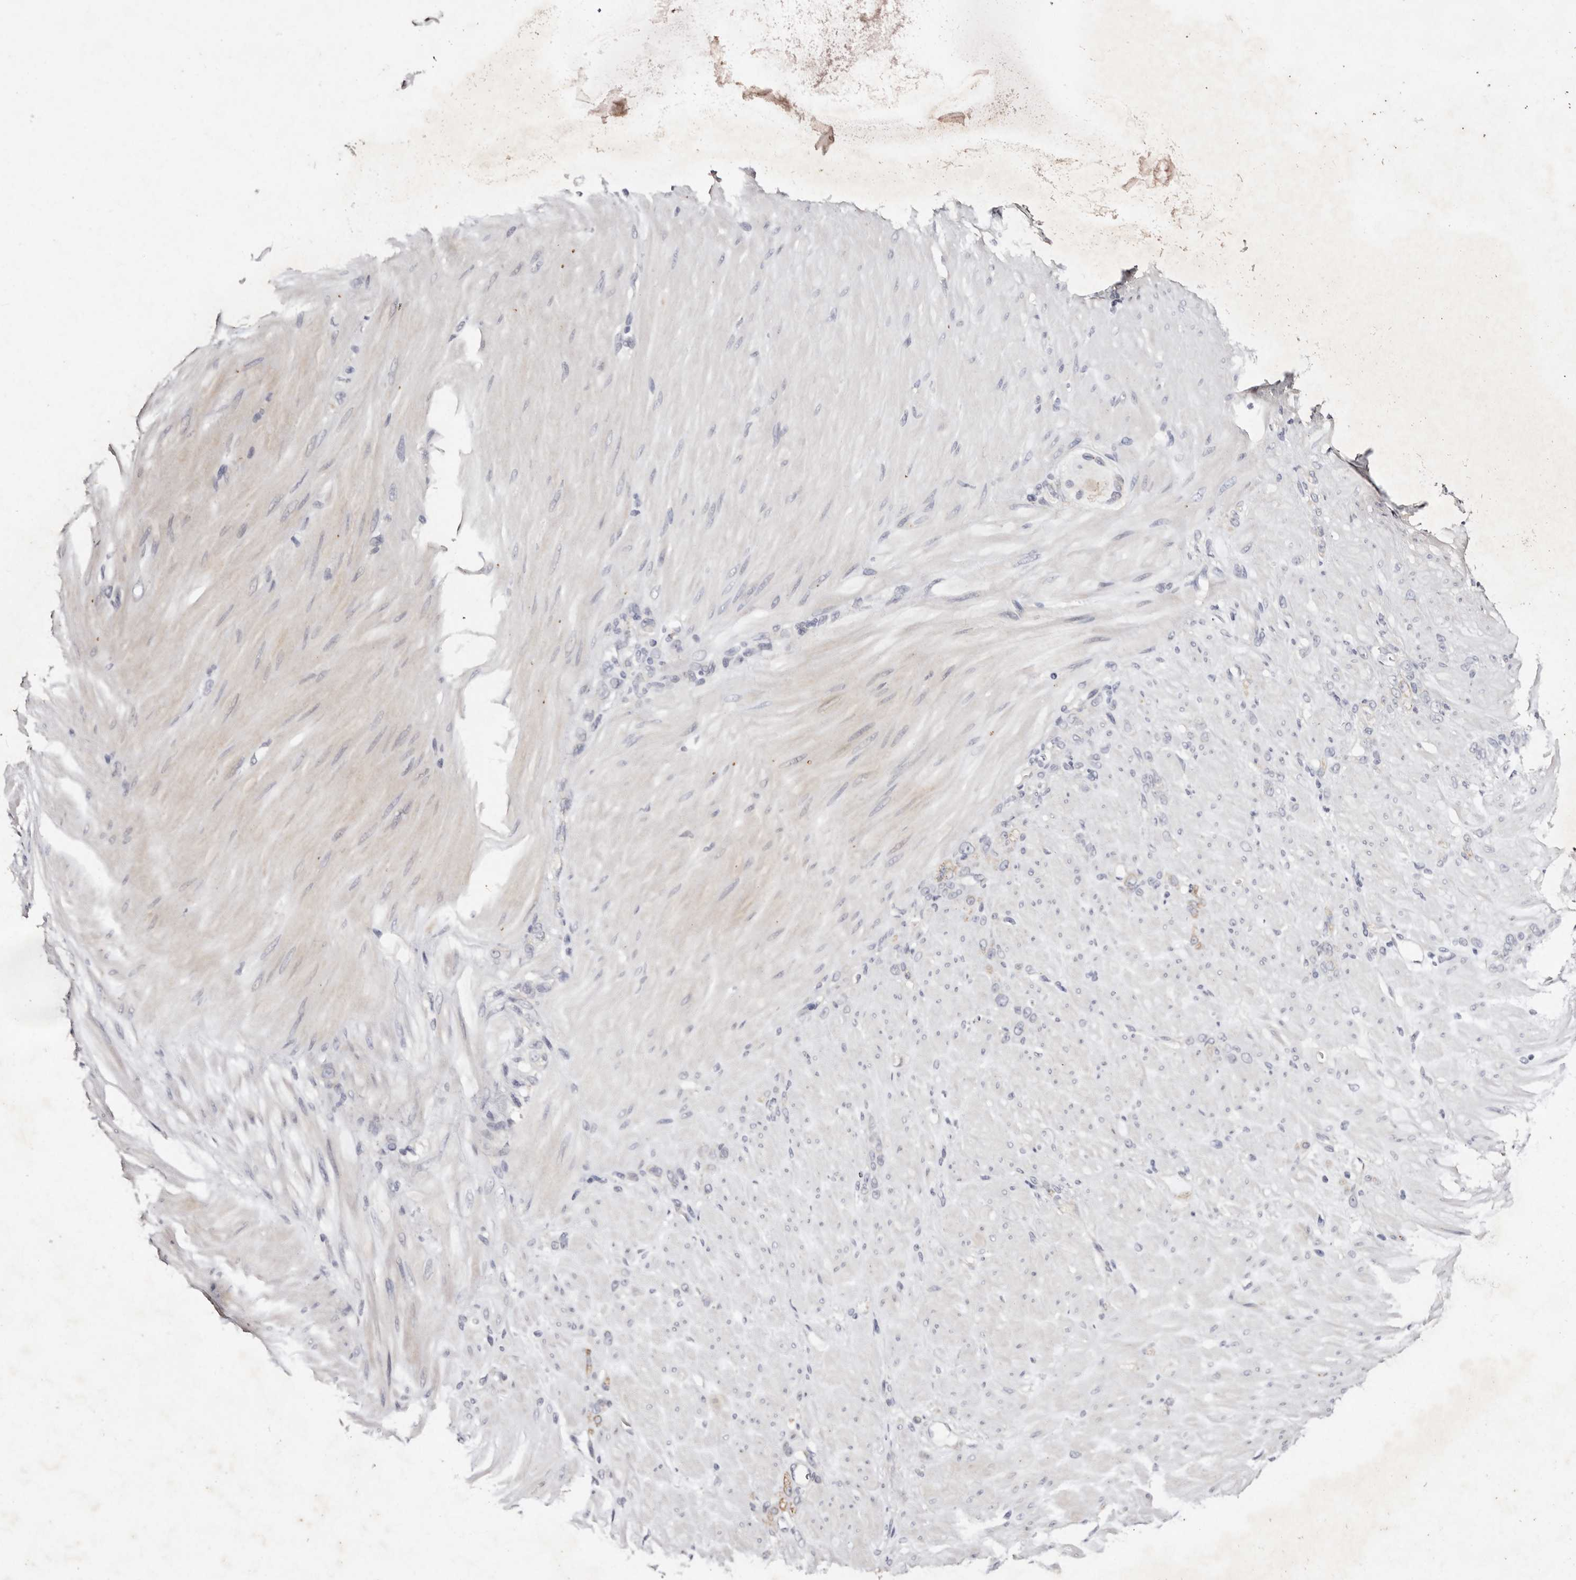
{"staining": {"intensity": "negative", "quantity": "none", "location": "none"}, "tissue": "stomach cancer", "cell_type": "Tumor cells", "image_type": "cancer", "snomed": [{"axis": "morphology", "description": "Normal tissue, NOS"}, {"axis": "morphology", "description": "Adenocarcinoma, NOS"}, {"axis": "topography", "description": "Stomach"}], "caption": "This histopathology image is of adenocarcinoma (stomach) stained with immunohistochemistry (IHC) to label a protein in brown with the nuclei are counter-stained blue. There is no expression in tumor cells.", "gene": "TSC2", "patient": {"sex": "male", "age": 82}}